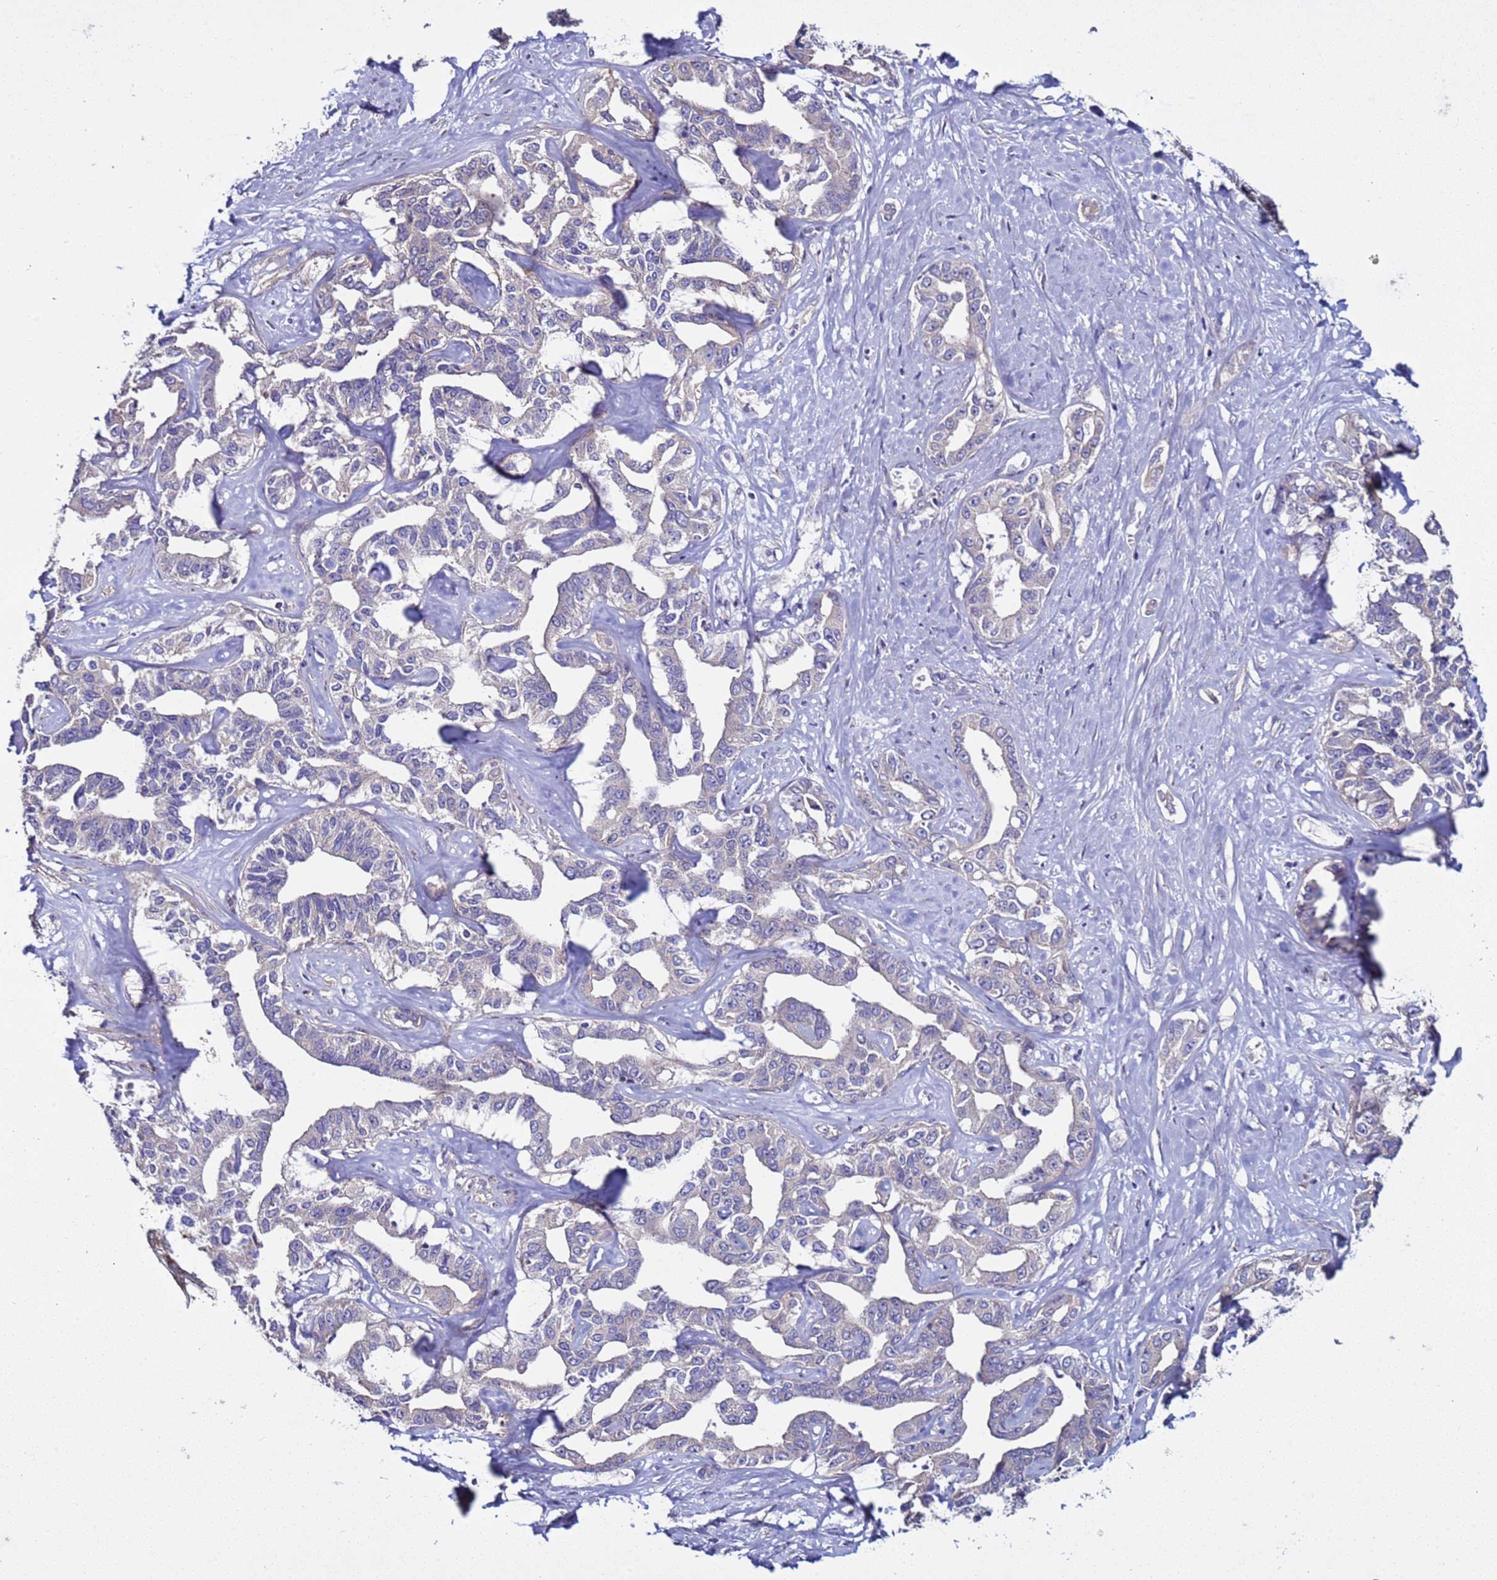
{"staining": {"intensity": "negative", "quantity": "none", "location": "none"}, "tissue": "liver cancer", "cell_type": "Tumor cells", "image_type": "cancer", "snomed": [{"axis": "morphology", "description": "Cholangiocarcinoma"}, {"axis": "topography", "description": "Liver"}], "caption": "Immunohistochemical staining of human liver cancer (cholangiocarcinoma) demonstrates no significant staining in tumor cells.", "gene": "RABL2B", "patient": {"sex": "male", "age": 59}}